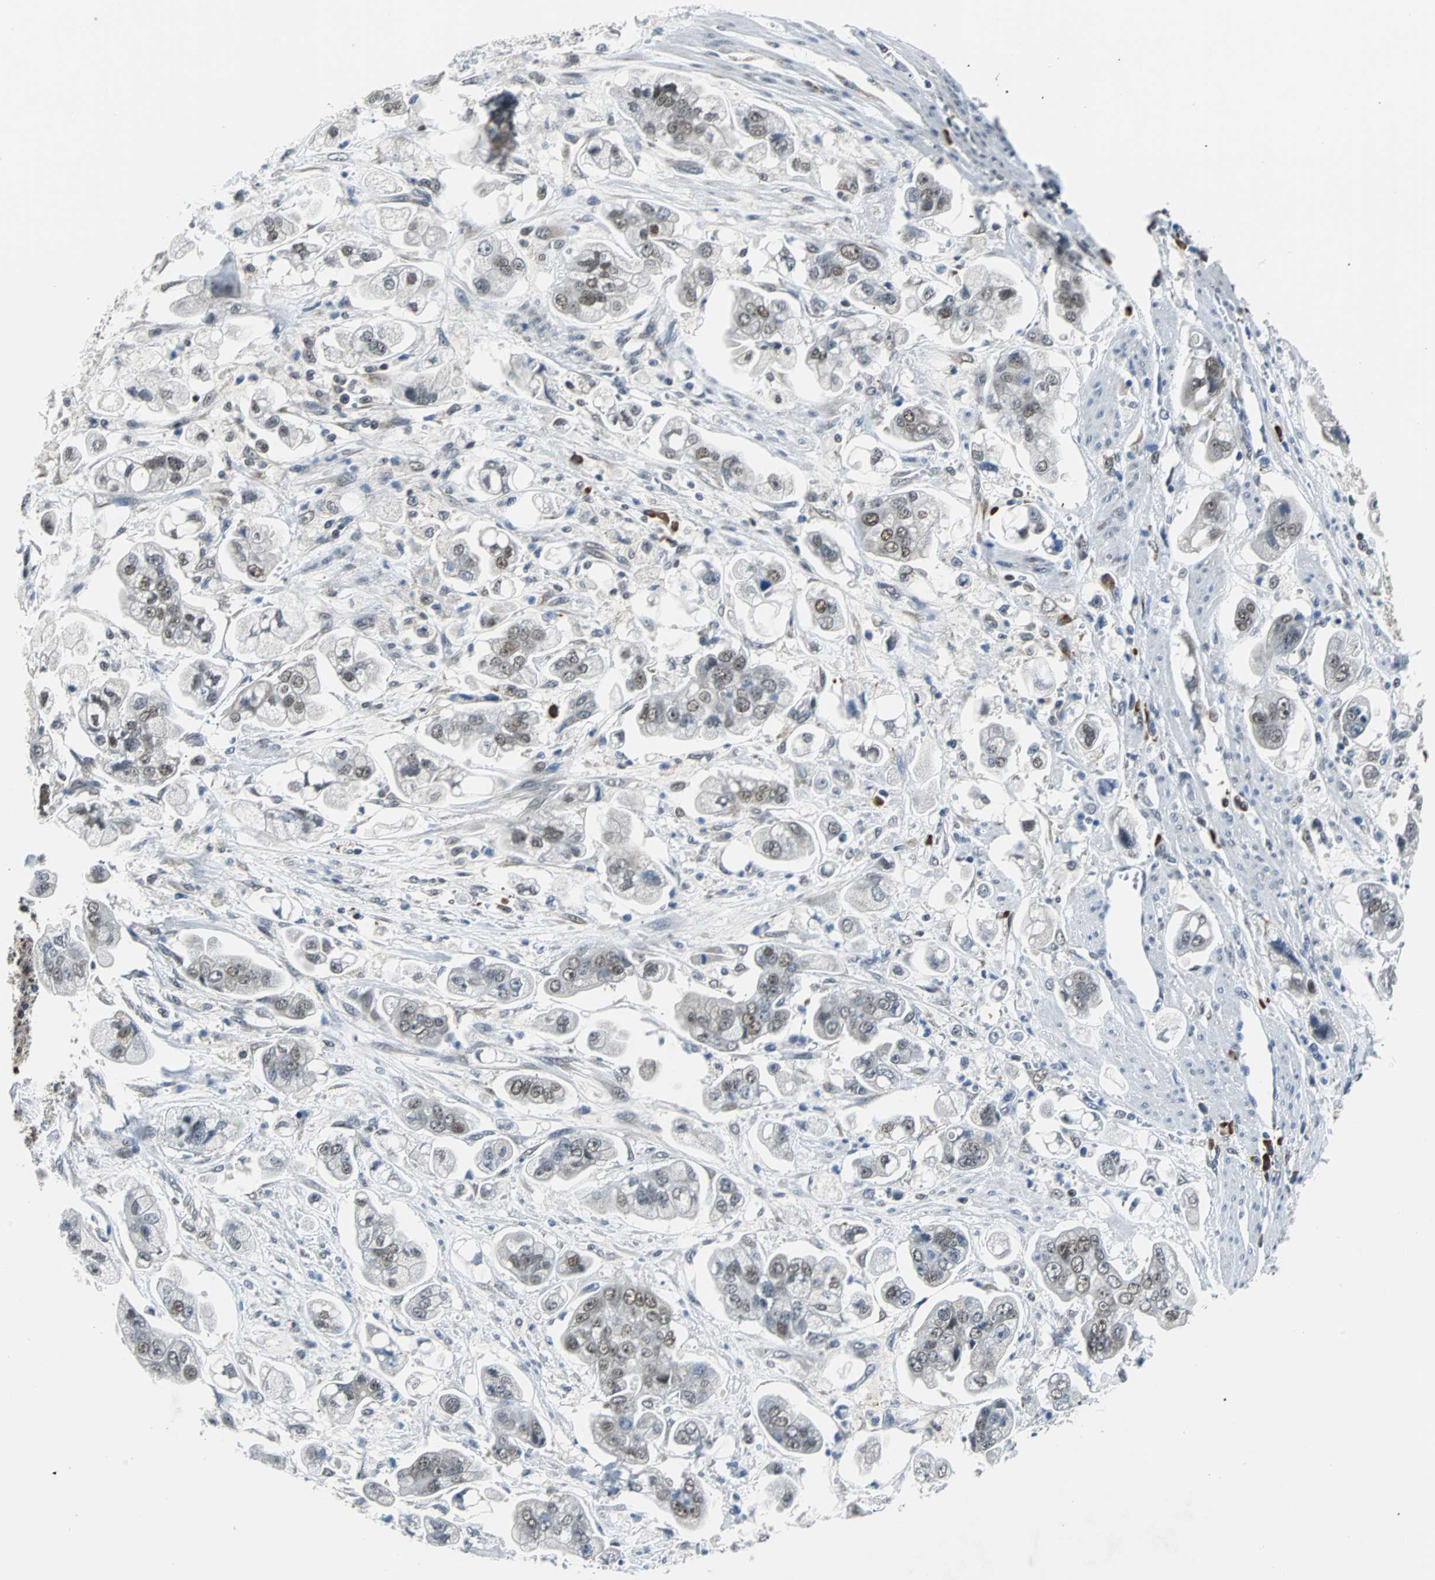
{"staining": {"intensity": "weak", "quantity": "25%-75%", "location": "nuclear"}, "tissue": "stomach cancer", "cell_type": "Tumor cells", "image_type": "cancer", "snomed": [{"axis": "morphology", "description": "Adenocarcinoma, NOS"}, {"axis": "topography", "description": "Stomach"}], "caption": "This is a histology image of IHC staining of stomach cancer, which shows weak positivity in the nuclear of tumor cells.", "gene": "USP28", "patient": {"sex": "male", "age": 62}}